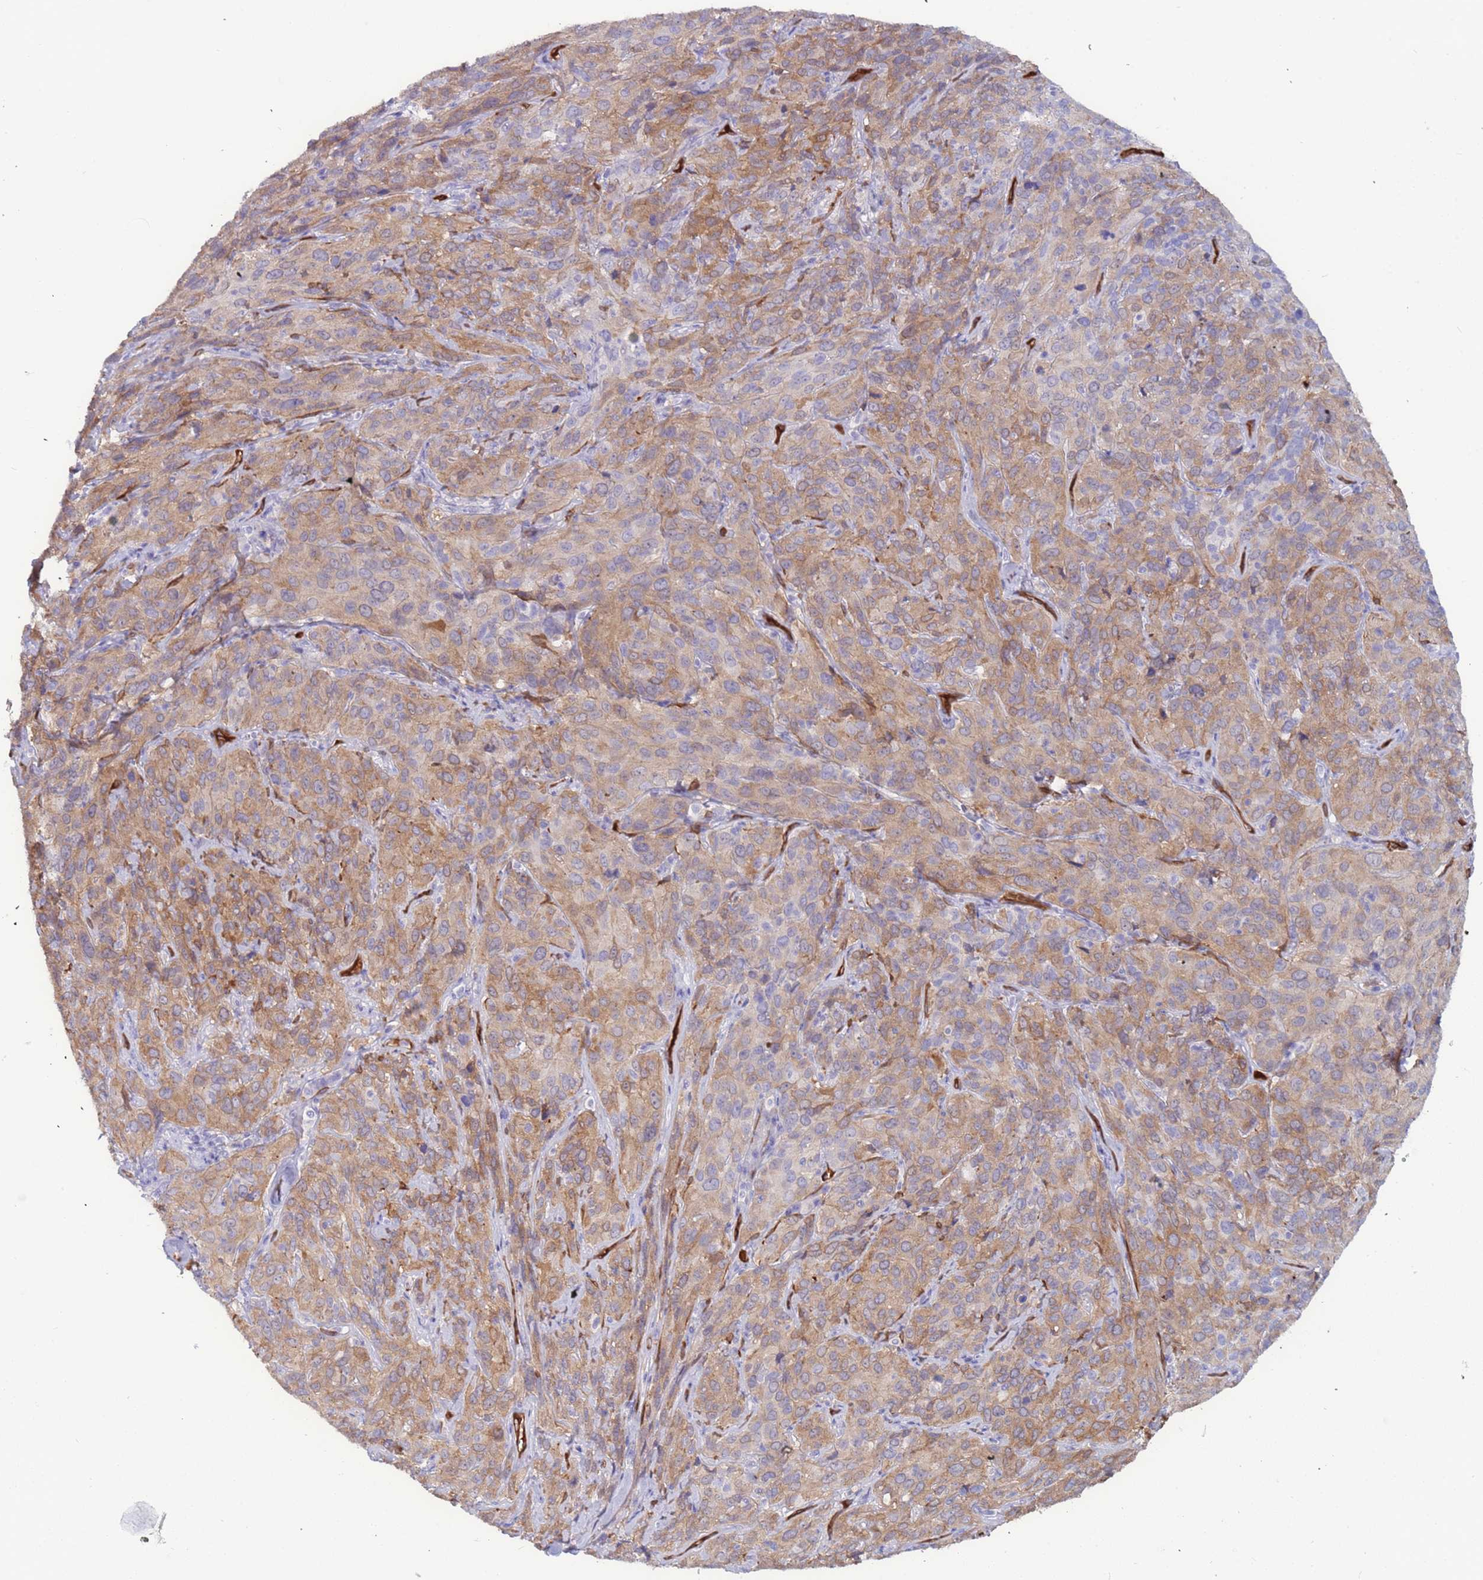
{"staining": {"intensity": "moderate", "quantity": ">75%", "location": "cytoplasmic/membranous"}, "tissue": "cervical cancer", "cell_type": "Tumor cells", "image_type": "cancer", "snomed": [{"axis": "morphology", "description": "Squamous cell carcinoma, NOS"}, {"axis": "topography", "description": "Cervix"}], "caption": "The image shows immunohistochemical staining of cervical cancer (squamous cell carcinoma). There is moderate cytoplasmic/membranous staining is identified in approximately >75% of tumor cells.", "gene": "EHD2", "patient": {"sex": "female", "age": 51}}